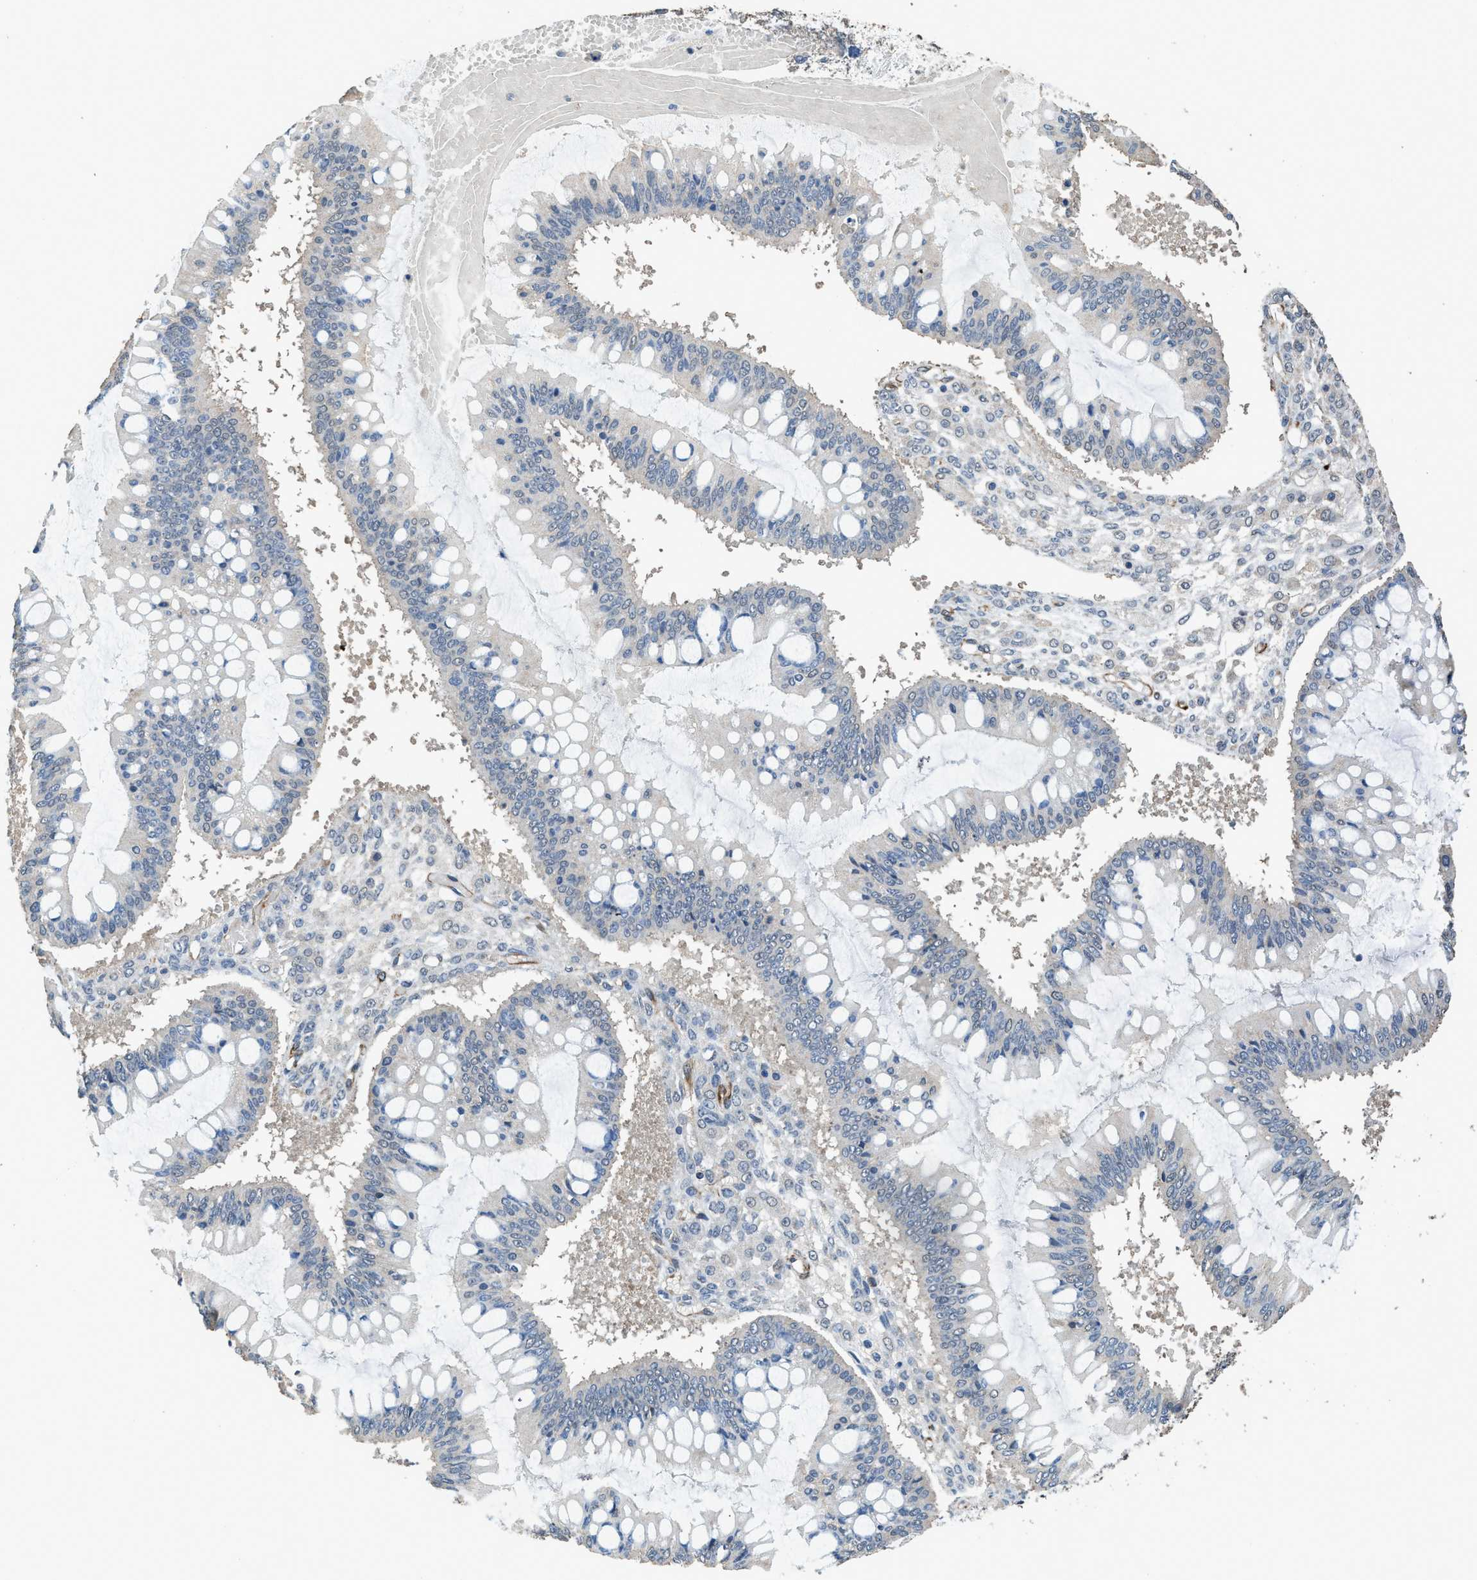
{"staining": {"intensity": "negative", "quantity": "none", "location": "none"}, "tissue": "ovarian cancer", "cell_type": "Tumor cells", "image_type": "cancer", "snomed": [{"axis": "morphology", "description": "Cystadenocarcinoma, mucinous, NOS"}, {"axis": "topography", "description": "Ovary"}], "caption": "Protein analysis of ovarian mucinous cystadenocarcinoma demonstrates no significant staining in tumor cells. The staining is performed using DAB (3,3'-diaminobenzidine) brown chromogen with nuclei counter-stained in using hematoxylin.", "gene": "SYNM", "patient": {"sex": "female", "age": 73}}